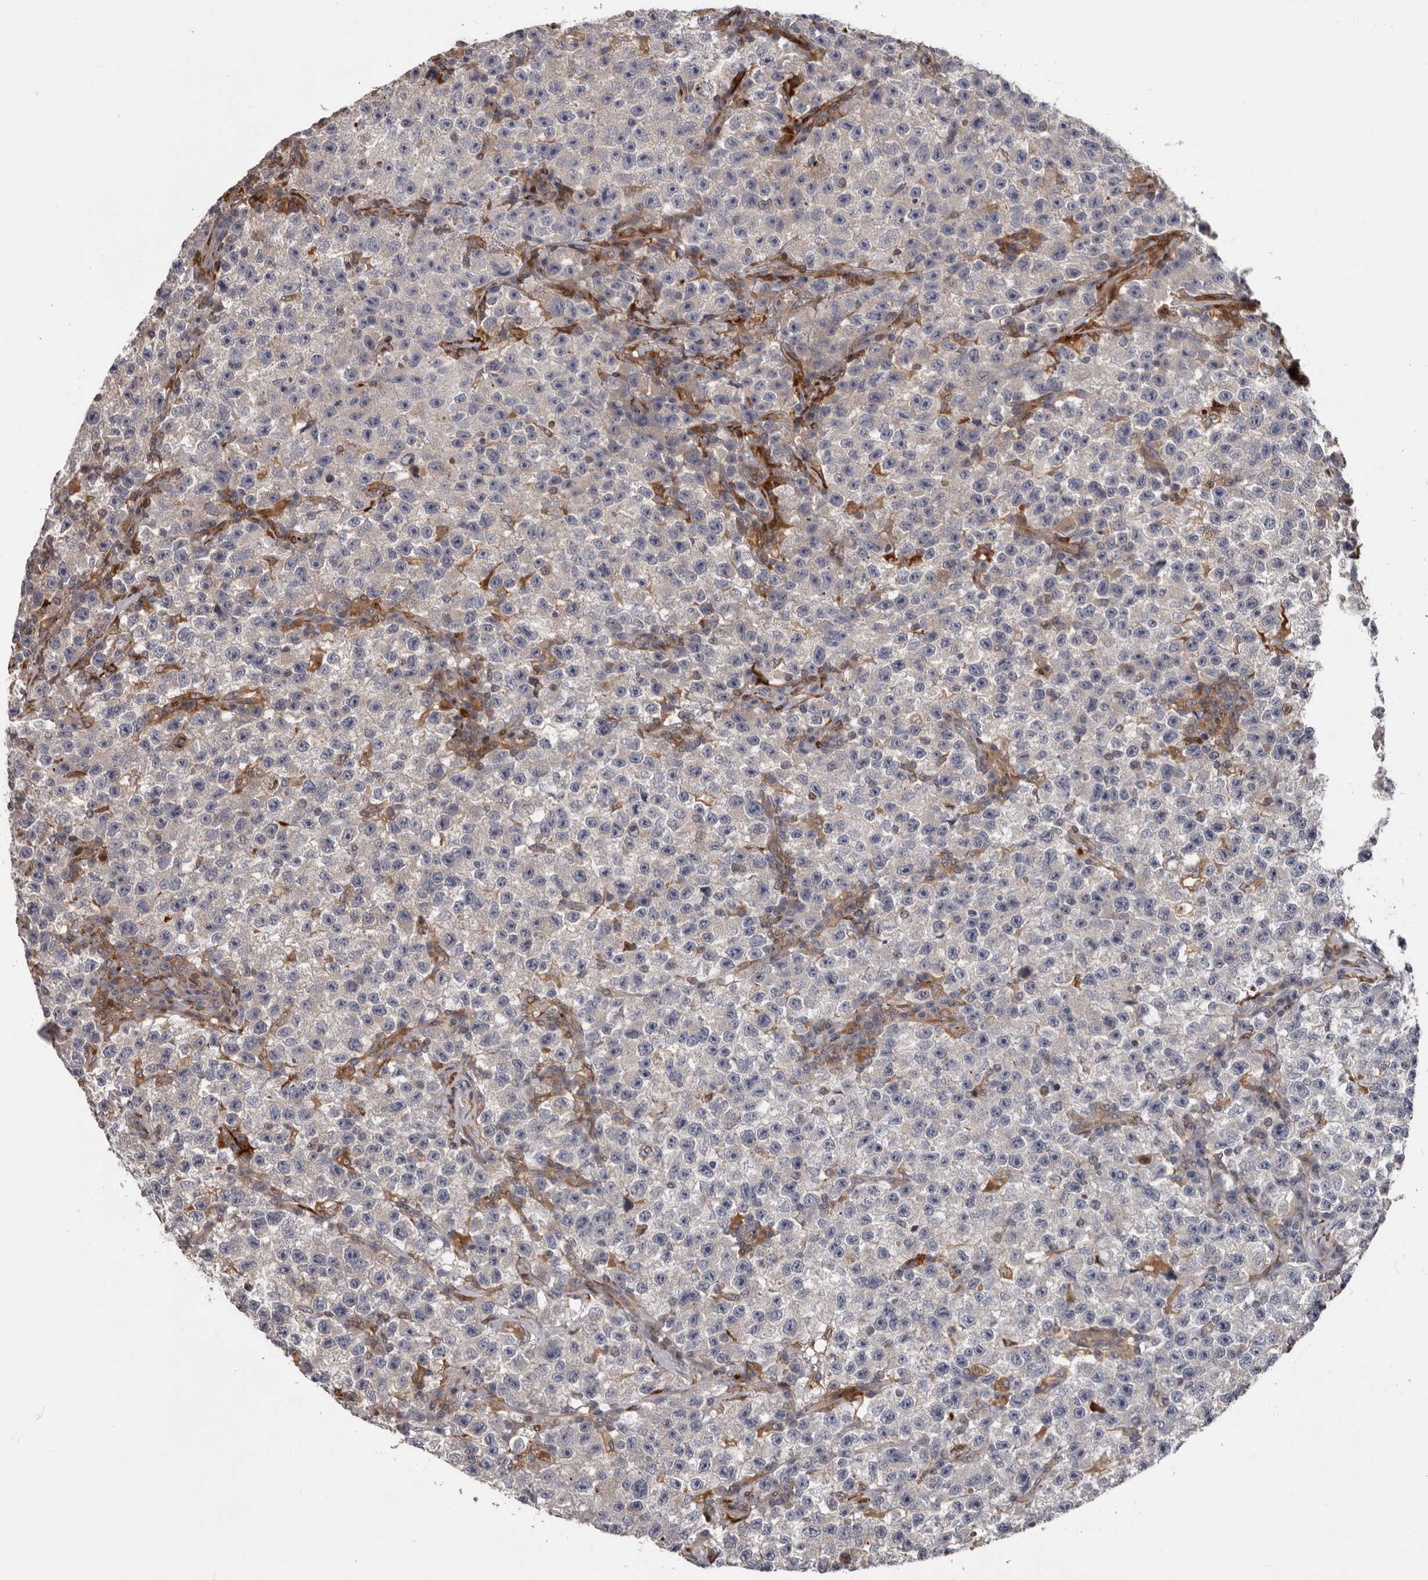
{"staining": {"intensity": "negative", "quantity": "none", "location": "none"}, "tissue": "testis cancer", "cell_type": "Tumor cells", "image_type": "cancer", "snomed": [{"axis": "morphology", "description": "Seminoma, NOS"}, {"axis": "topography", "description": "Testis"}], "caption": "Tumor cells are negative for brown protein staining in seminoma (testis). (Stains: DAB IHC with hematoxylin counter stain, Microscopy: brightfield microscopy at high magnification).", "gene": "FGFR4", "patient": {"sex": "male", "age": 22}}